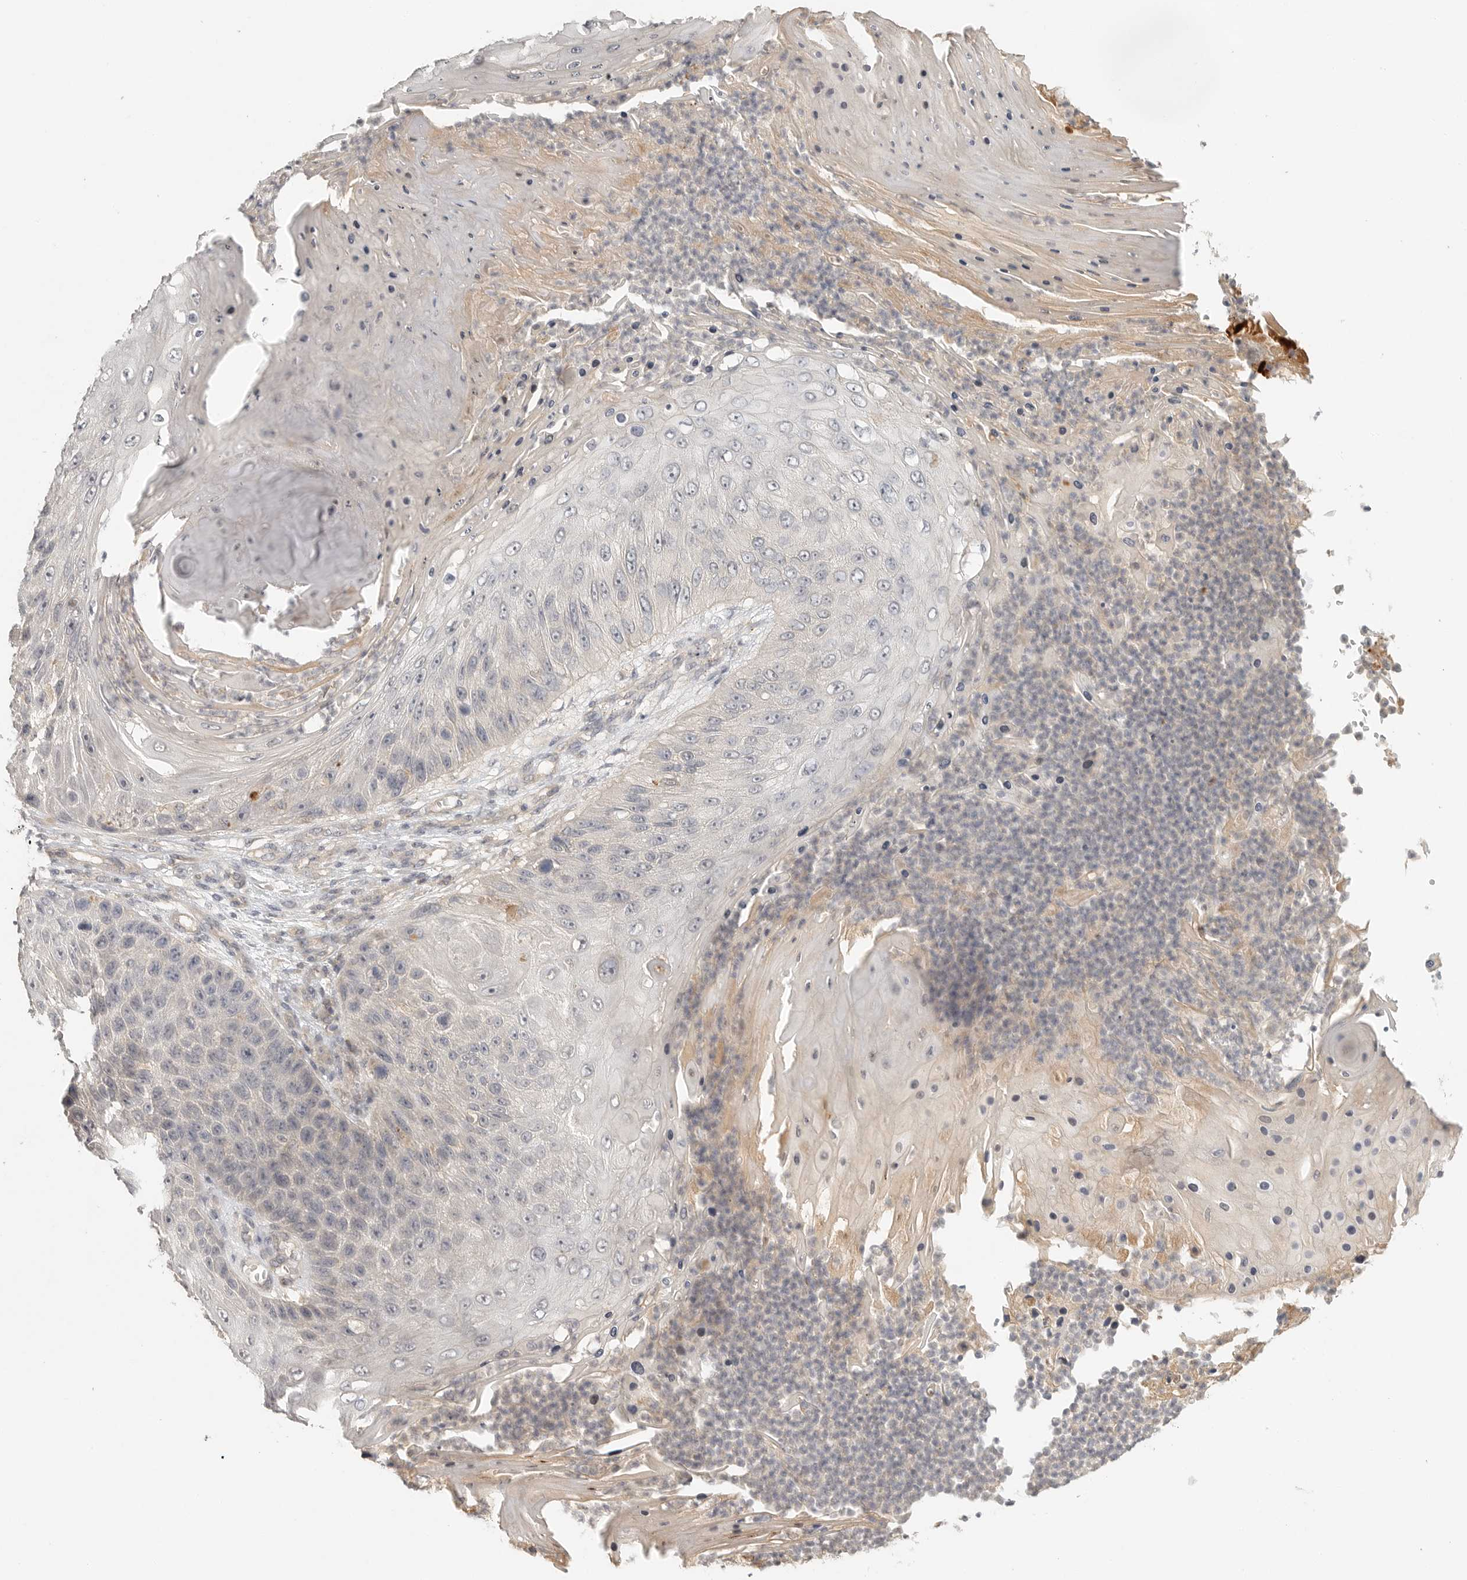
{"staining": {"intensity": "negative", "quantity": "none", "location": "none"}, "tissue": "skin cancer", "cell_type": "Tumor cells", "image_type": "cancer", "snomed": [{"axis": "morphology", "description": "Squamous cell carcinoma, NOS"}, {"axis": "topography", "description": "Skin"}], "caption": "Human squamous cell carcinoma (skin) stained for a protein using IHC demonstrates no staining in tumor cells.", "gene": "HDAC6", "patient": {"sex": "female", "age": 88}}